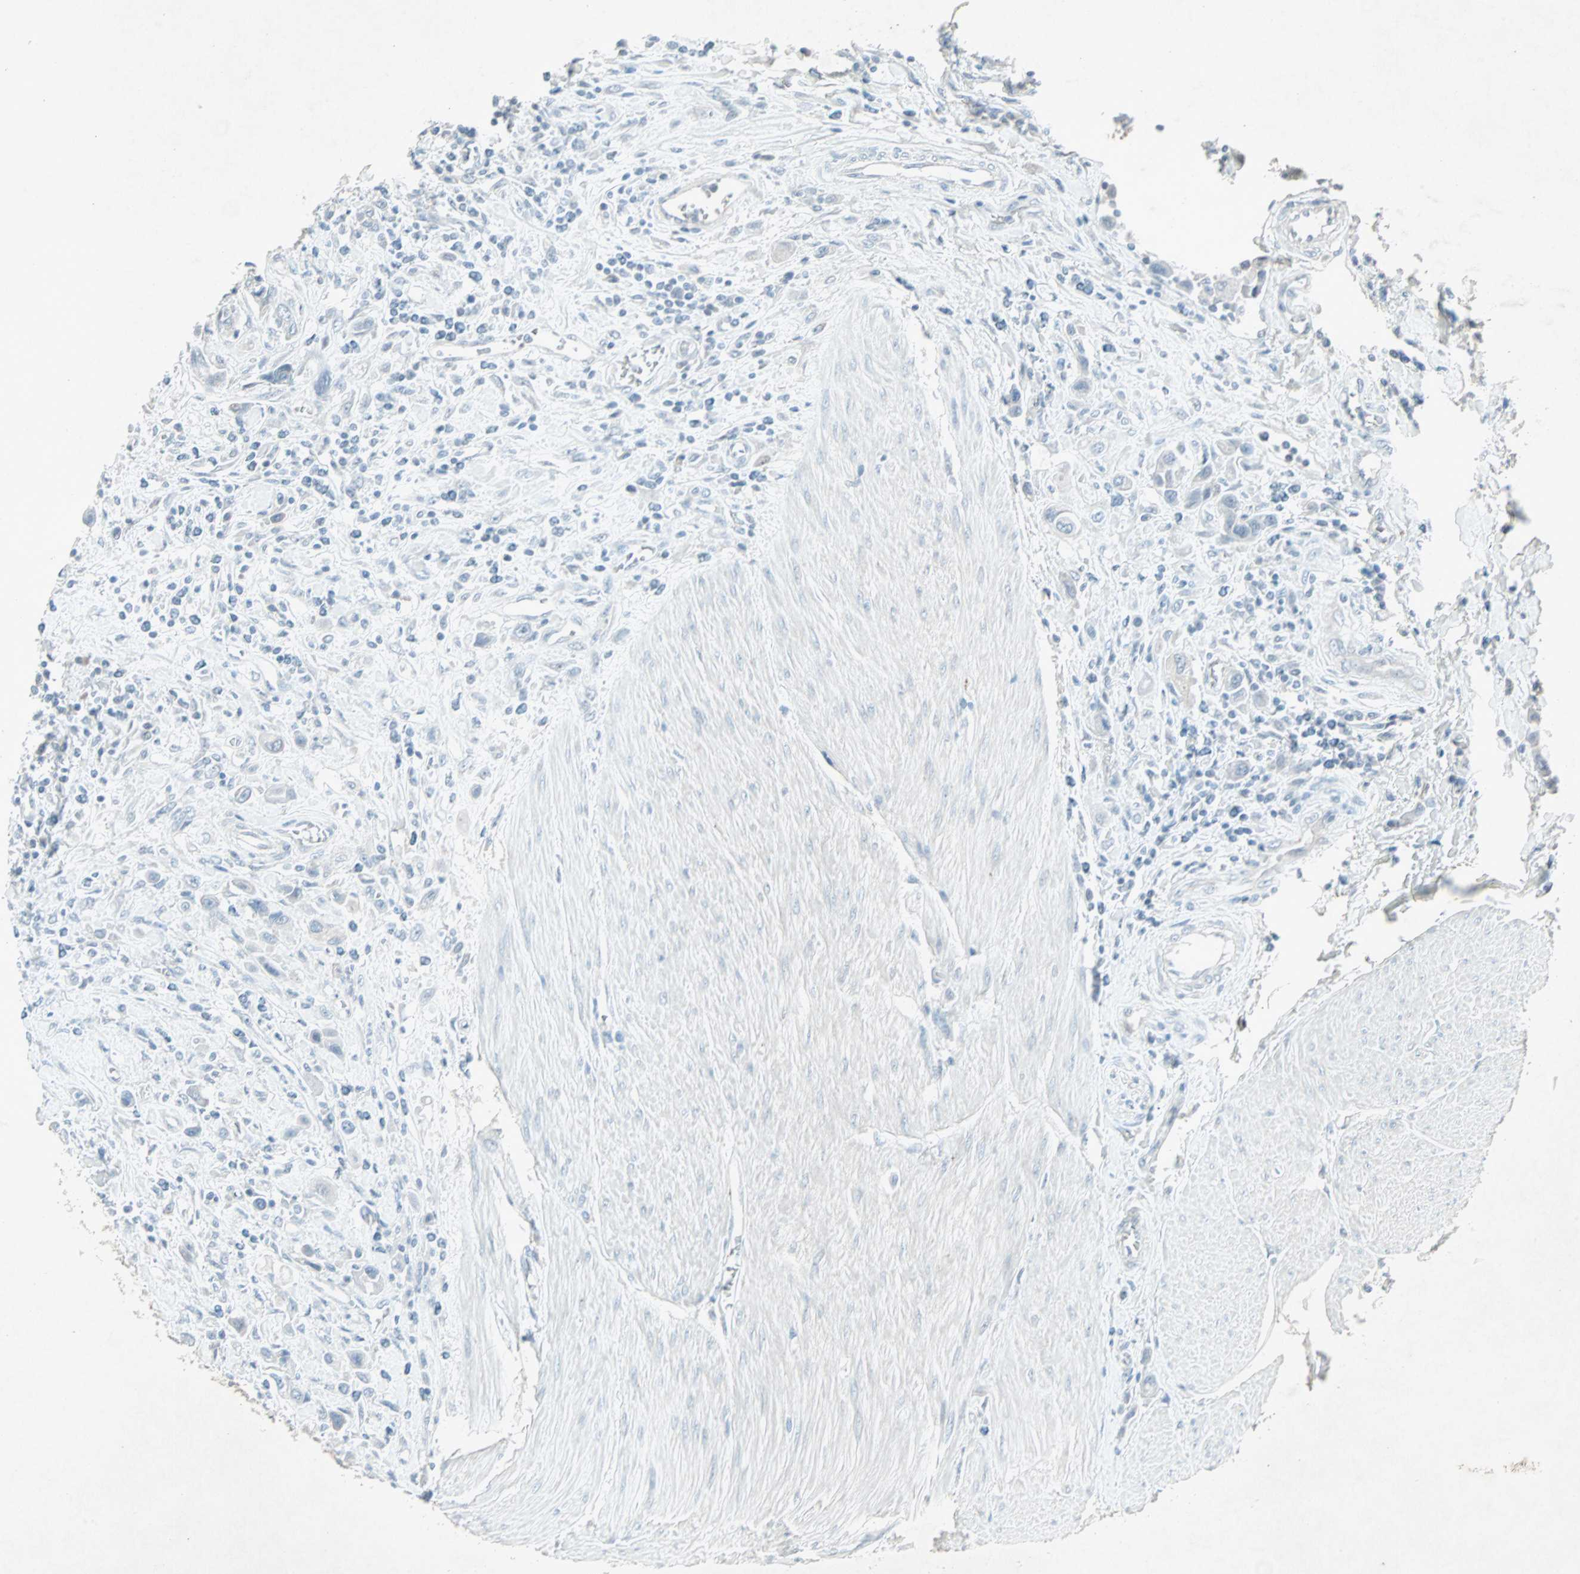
{"staining": {"intensity": "negative", "quantity": "none", "location": "none"}, "tissue": "urothelial cancer", "cell_type": "Tumor cells", "image_type": "cancer", "snomed": [{"axis": "morphology", "description": "Urothelial carcinoma, High grade"}, {"axis": "topography", "description": "Urinary bladder"}], "caption": "High power microscopy histopathology image of an immunohistochemistry photomicrograph of urothelial cancer, revealing no significant staining in tumor cells.", "gene": "LANCL3", "patient": {"sex": "male", "age": 50}}